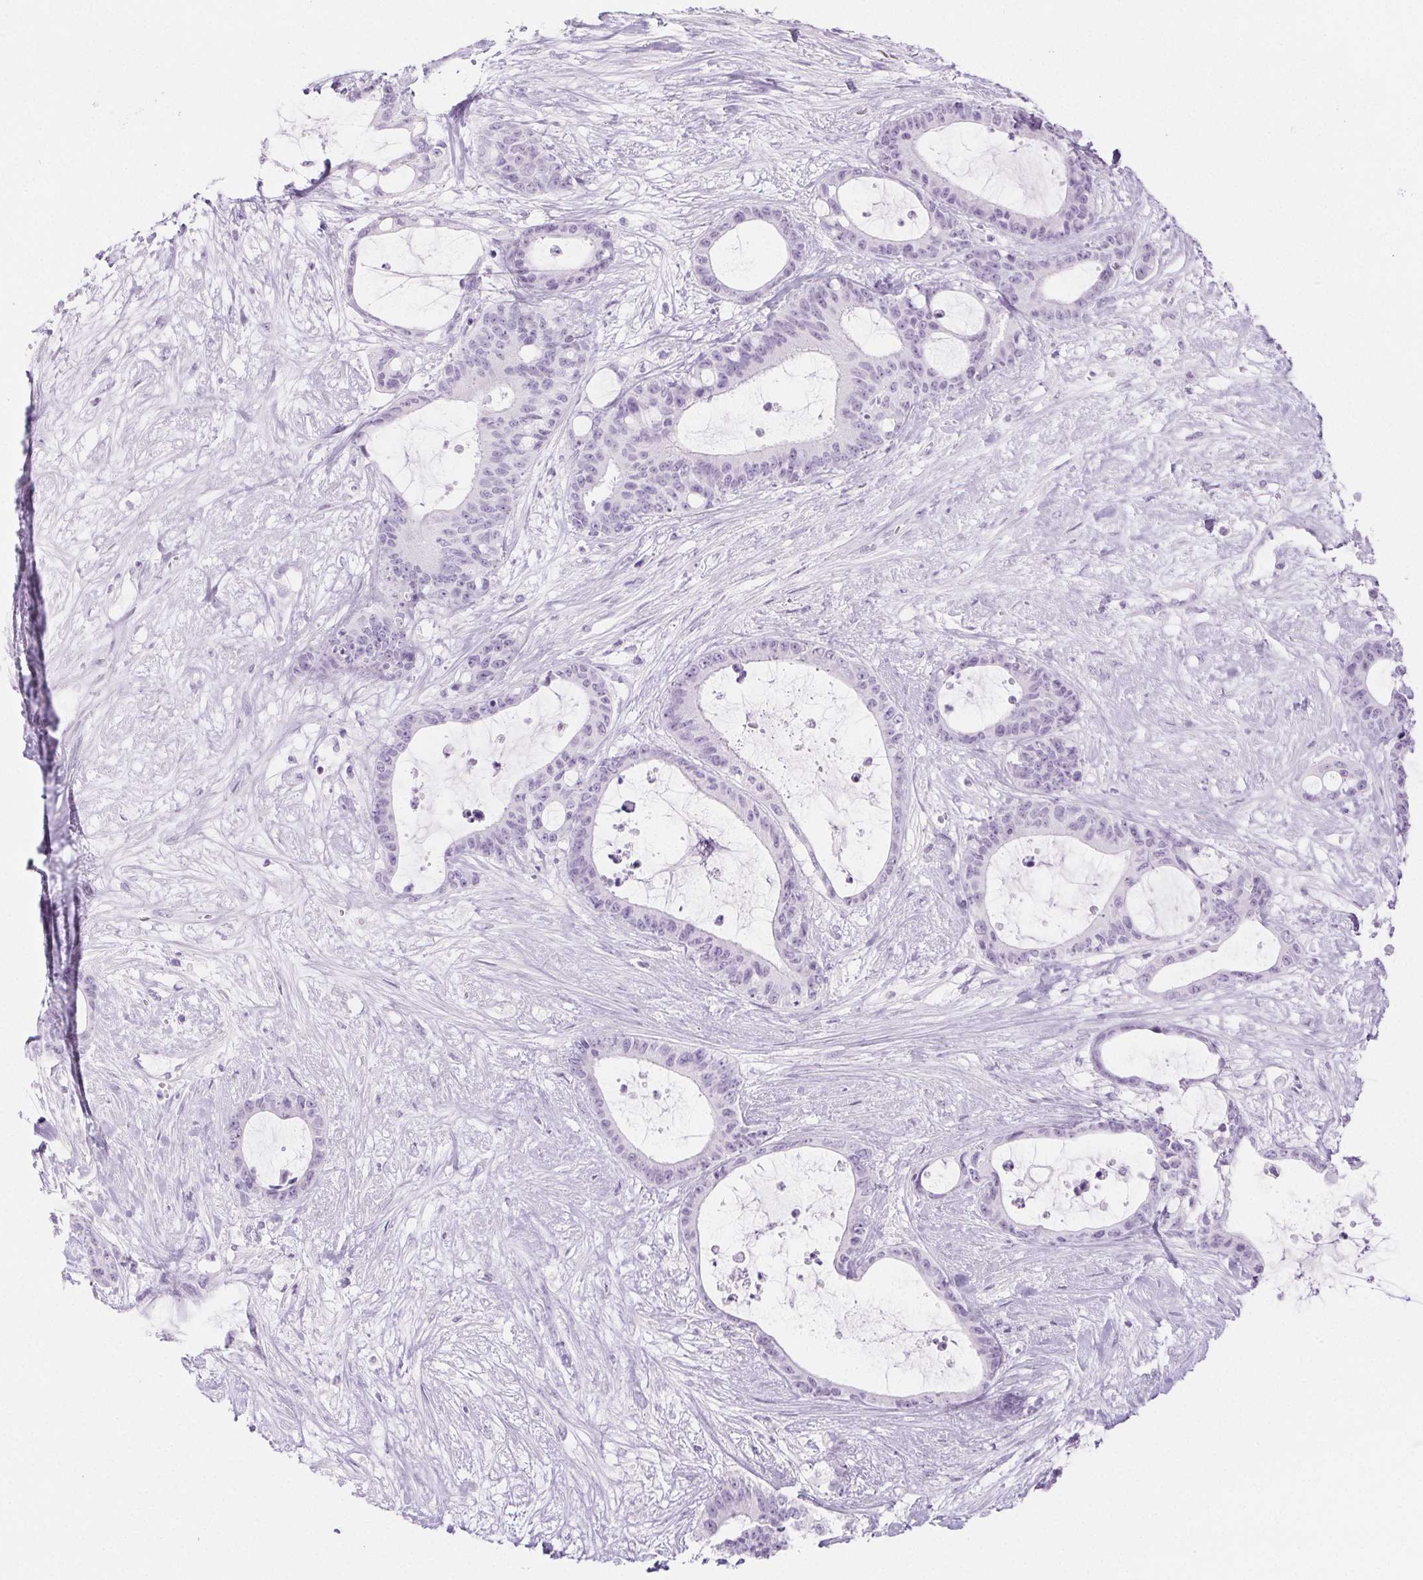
{"staining": {"intensity": "negative", "quantity": "none", "location": "none"}, "tissue": "liver cancer", "cell_type": "Tumor cells", "image_type": "cancer", "snomed": [{"axis": "morphology", "description": "Normal tissue, NOS"}, {"axis": "morphology", "description": "Cholangiocarcinoma"}, {"axis": "topography", "description": "Liver"}, {"axis": "topography", "description": "Peripheral nerve tissue"}], "caption": "This is an immunohistochemistry photomicrograph of liver cancer (cholangiocarcinoma). There is no positivity in tumor cells.", "gene": "SPRR3", "patient": {"sex": "female", "age": 73}}